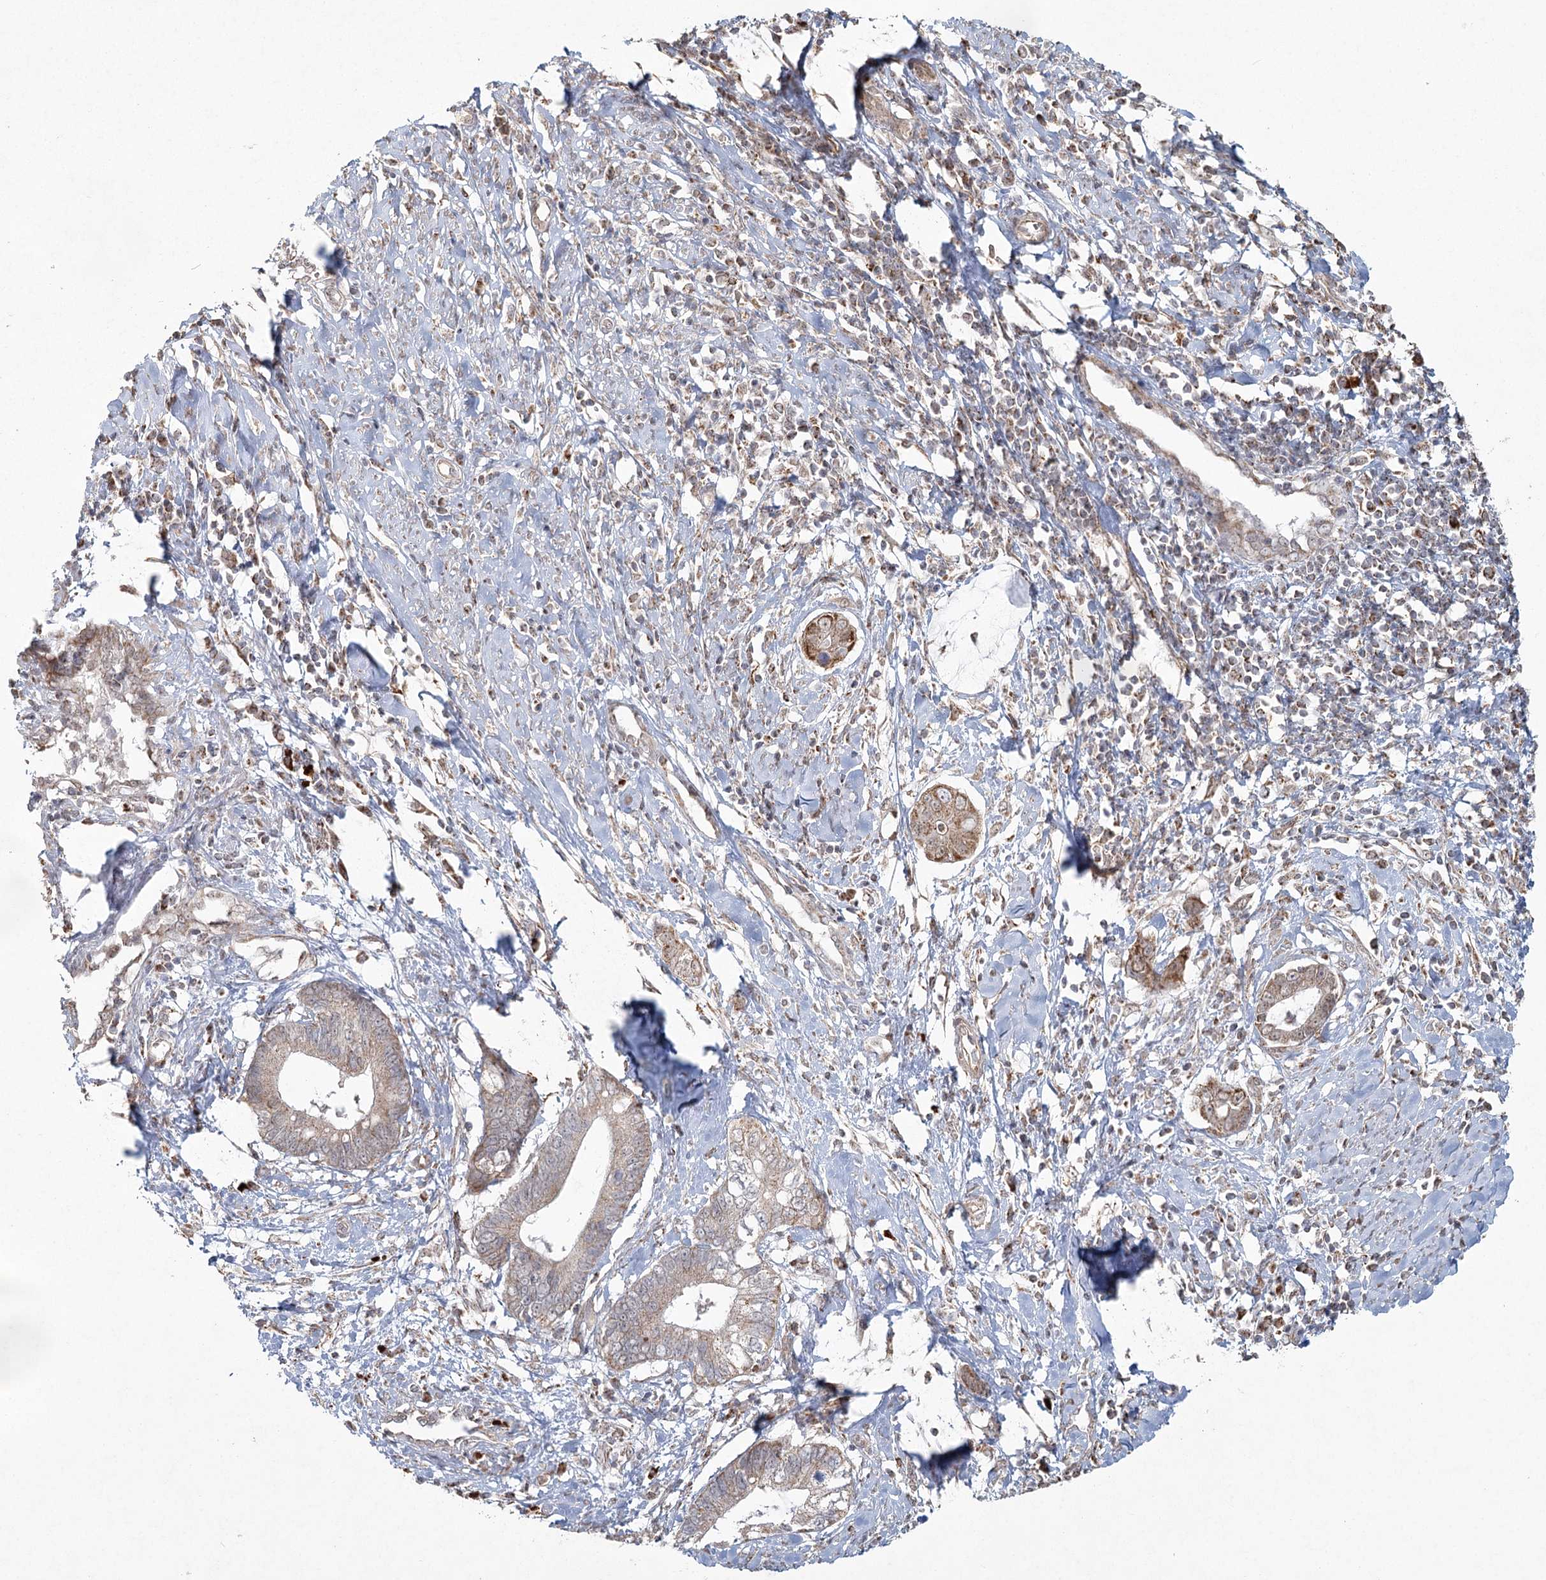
{"staining": {"intensity": "moderate", "quantity": "<25%", "location": "cytoplasmic/membranous"}, "tissue": "cervical cancer", "cell_type": "Tumor cells", "image_type": "cancer", "snomed": [{"axis": "morphology", "description": "Adenocarcinoma, NOS"}, {"axis": "topography", "description": "Cervix"}], "caption": "An immunohistochemistry (IHC) histopathology image of neoplastic tissue is shown. Protein staining in brown labels moderate cytoplasmic/membranous positivity in adenocarcinoma (cervical) within tumor cells.", "gene": "LACTB", "patient": {"sex": "female", "age": 44}}